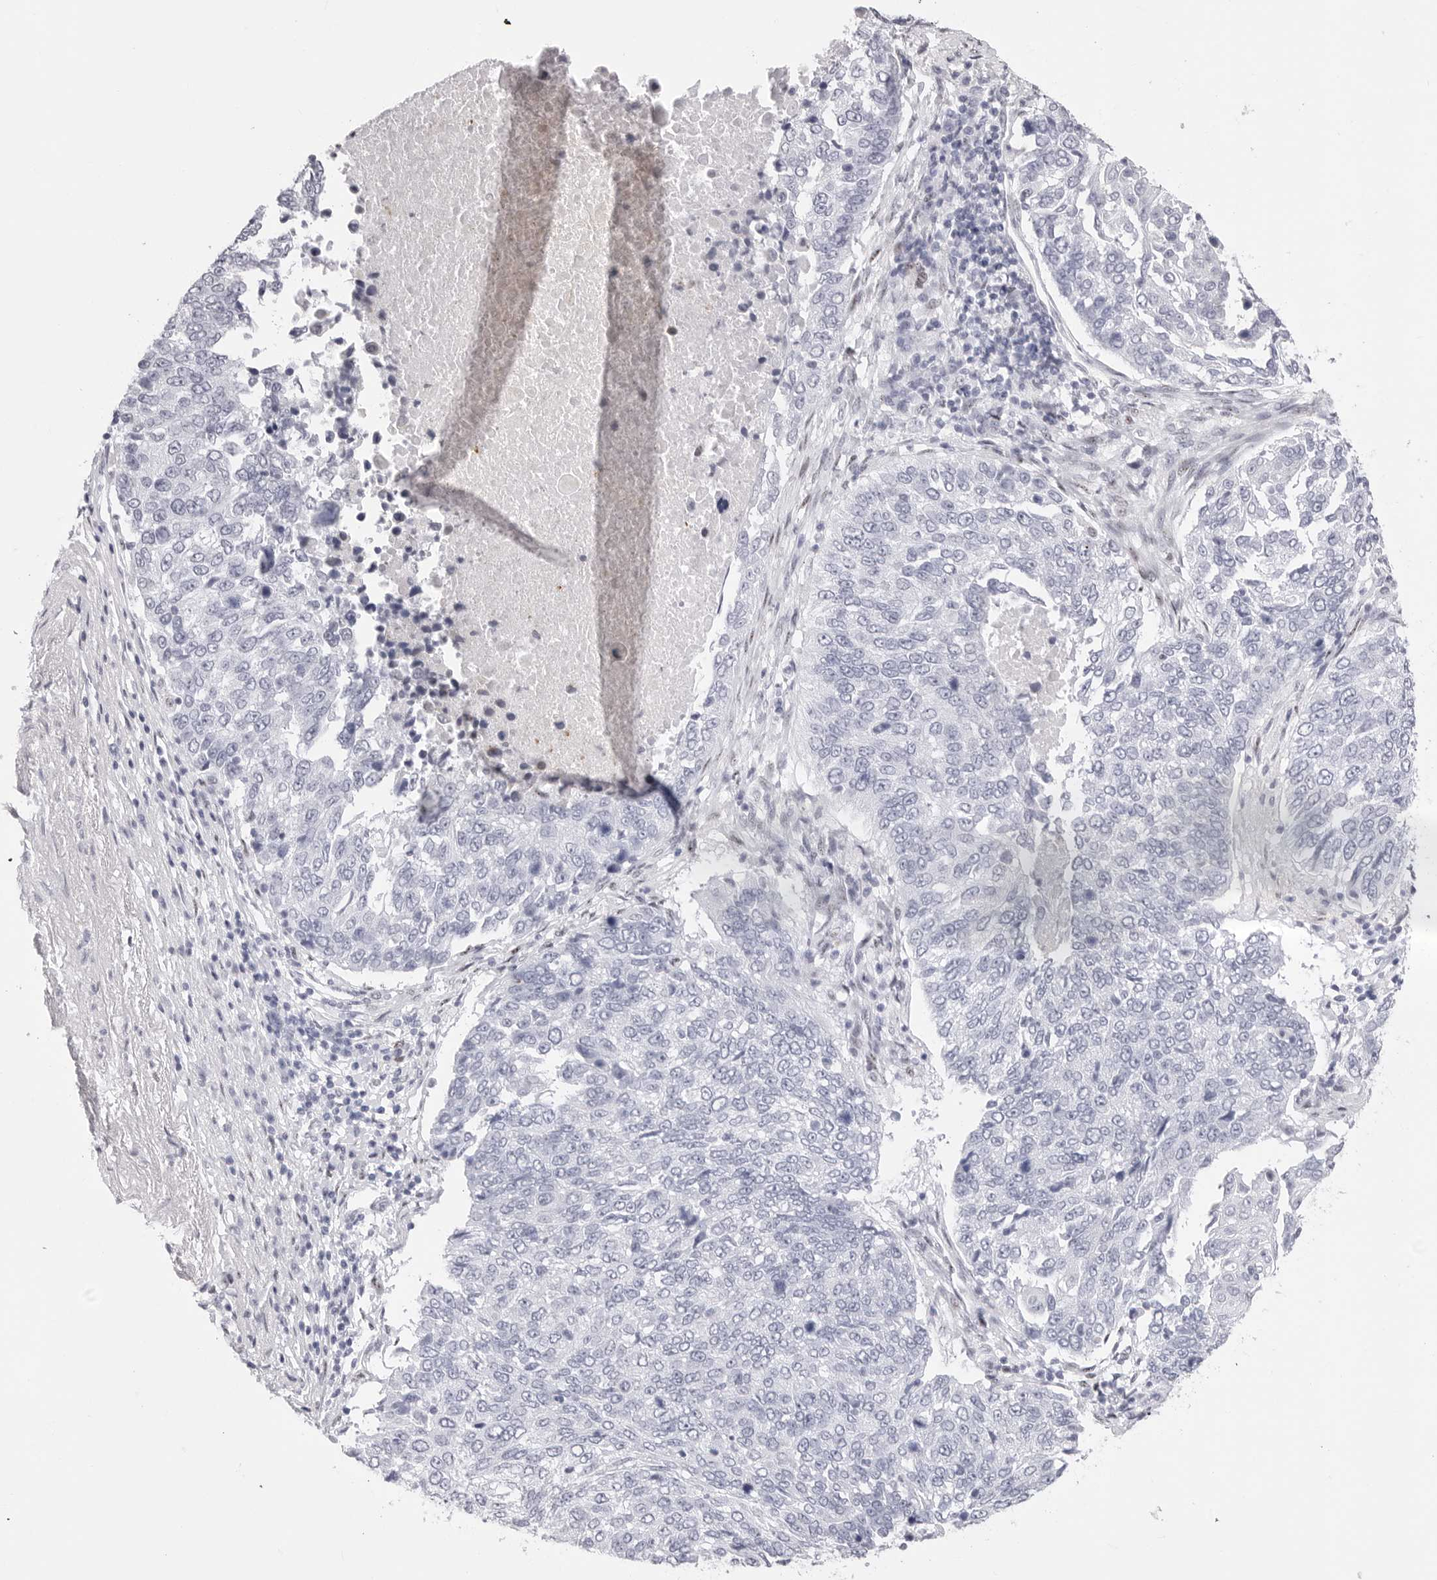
{"staining": {"intensity": "negative", "quantity": "none", "location": "none"}, "tissue": "lung cancer", "cell_type": "Tumor cells", "image_type": "cancer", "snomed": [{"axis": "morphology", "description": "Squamous cell carcinoma, NOS"}, {"axis": "topography", "description": "Lung"}], "caption": "A histopathology image of lung cancer (squamous cell carcinoma) stained for a protein reveals no brown staining in tumor cells.", "gene": "TSSK1B", "patient": {"sex": "male", "age": 66}}